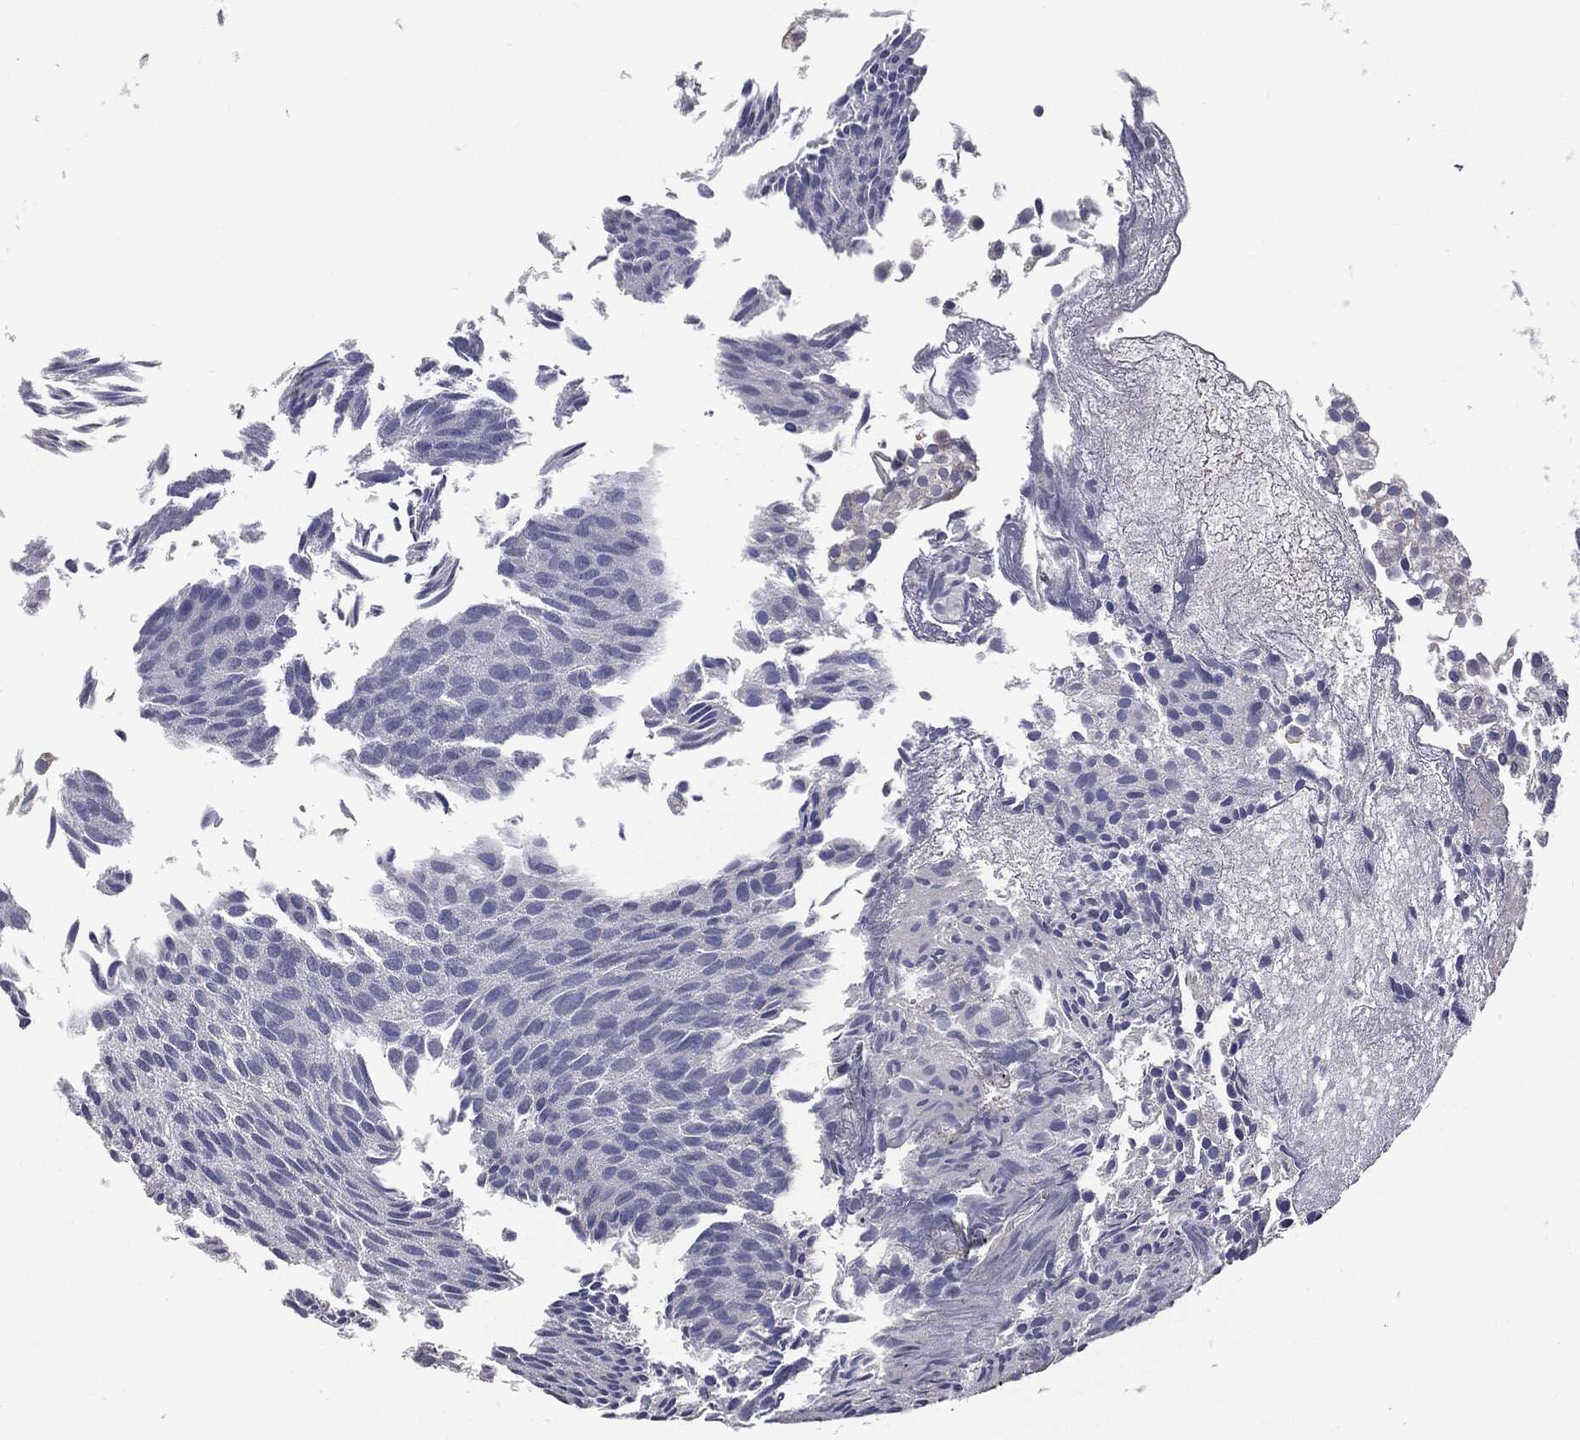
{"staining": {"intensity": "negative", "quantity": "none", "location": "none"}, "tissue": "urothelial cancer", "cell_type": "Tumor cells", "image_type": "cancer", "snomed": [{"axis": "morphology", "description": "Urothelial carcinoma, Low grade"}, {"axis": "topography", "description": "Urinary bladder"}], "caption": "Urothelial cancer was stained to show a protein in brown. There is no significant positivity in tumor cells. The staining was performed using DAB to visualize the protein expression in brown, while the nuclei were stained in blue with hematoxylin (Magnification: 20x).", "gene": "MTOR", "patient": {"sex": "male", "age": 89}}